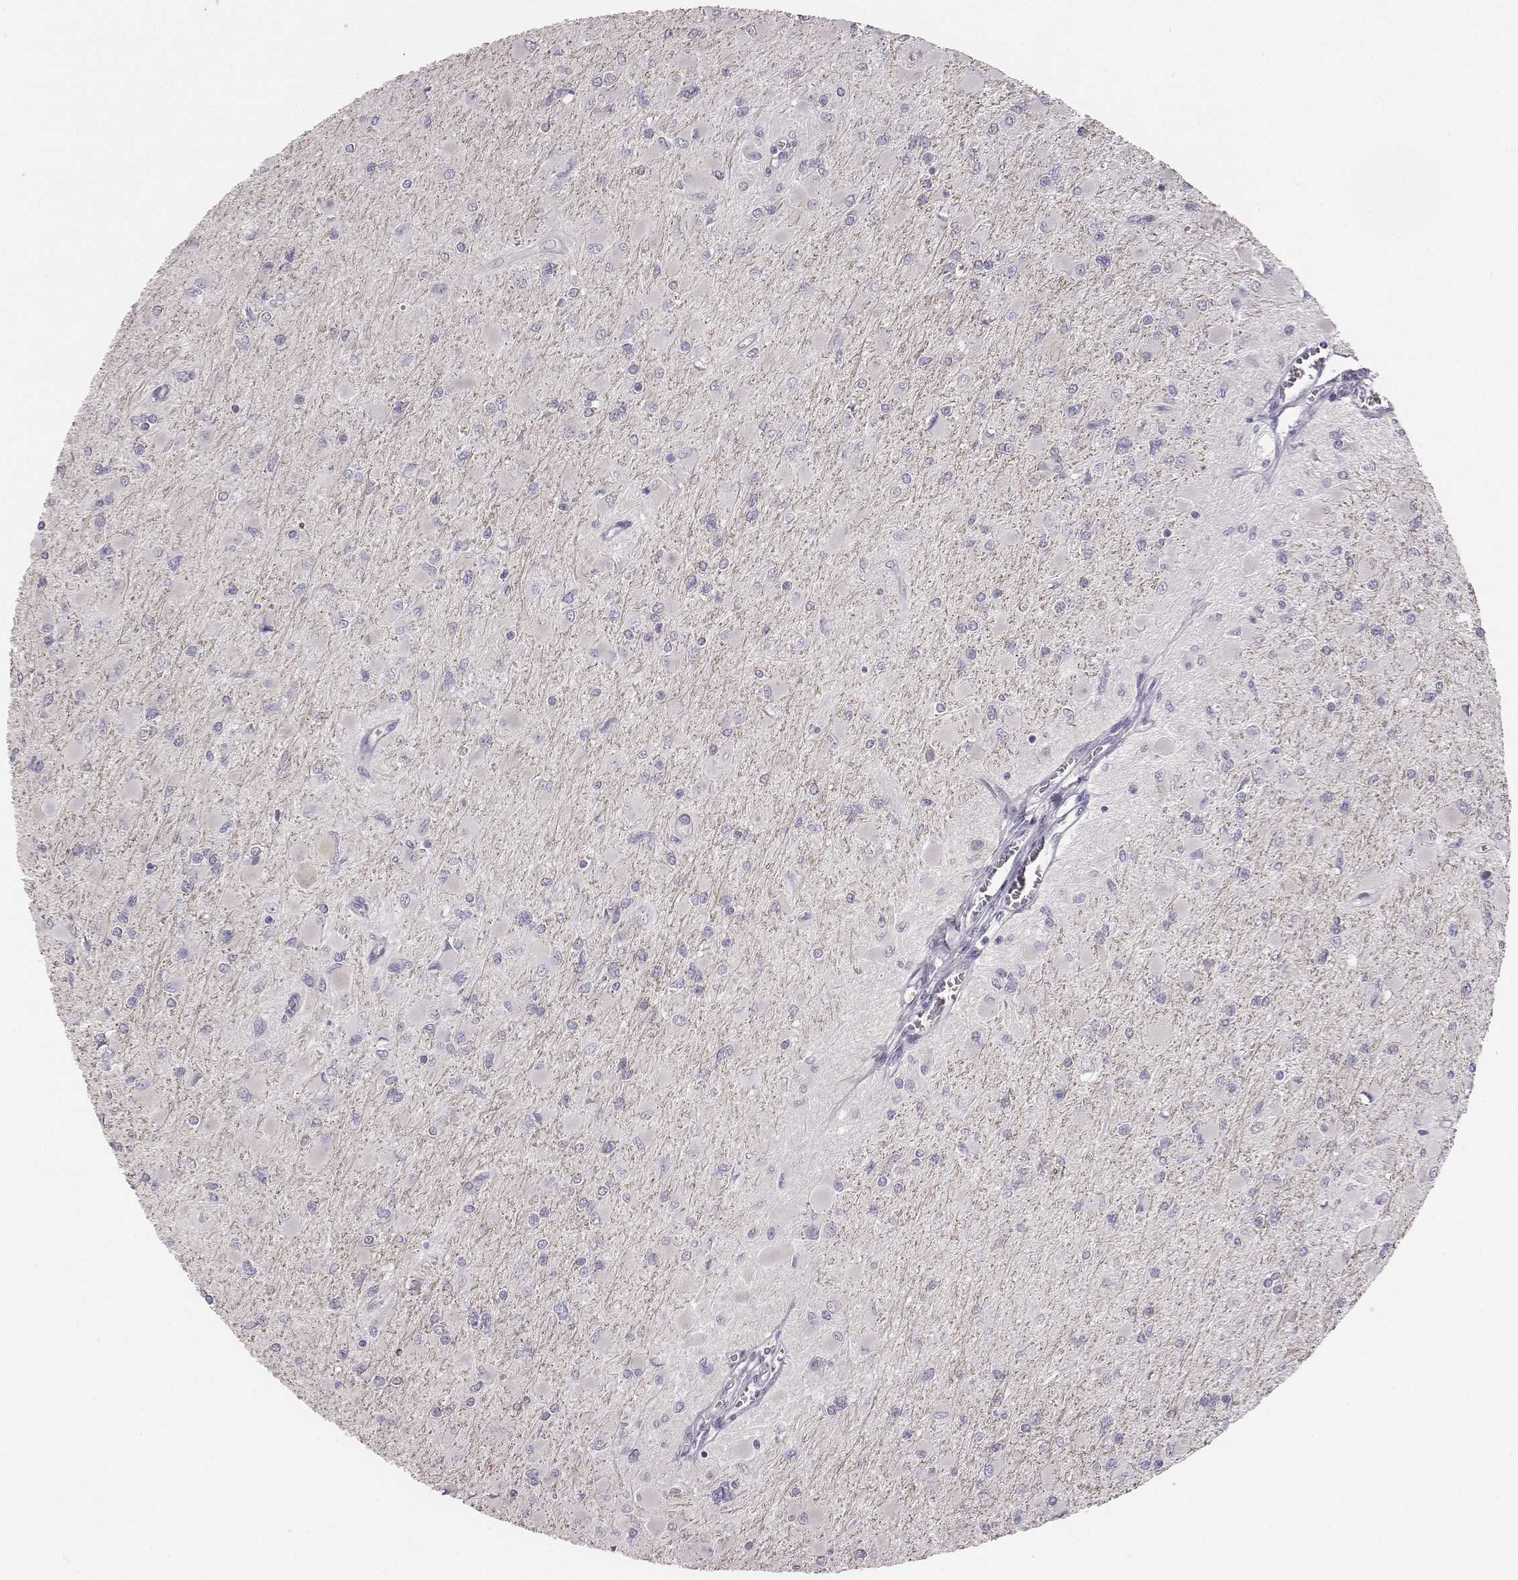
{"staining": {"intensity": "negative", "quantity": "none", "location": "none"}, "tissue": "glioma", "cell_type": "Tumor cells", "image_type": "cancer", "snomed": [{"axis": "morphology", "description": "Glioma, malignant, High grade"}, {"axis": "topography", "description": "Cerebral cortex"}], "caption": "Protein analysis of glioma exhibits no significant staining in tumor cells.", "gene": "PBK", "patient": {"sex": "female", "age": 36}}